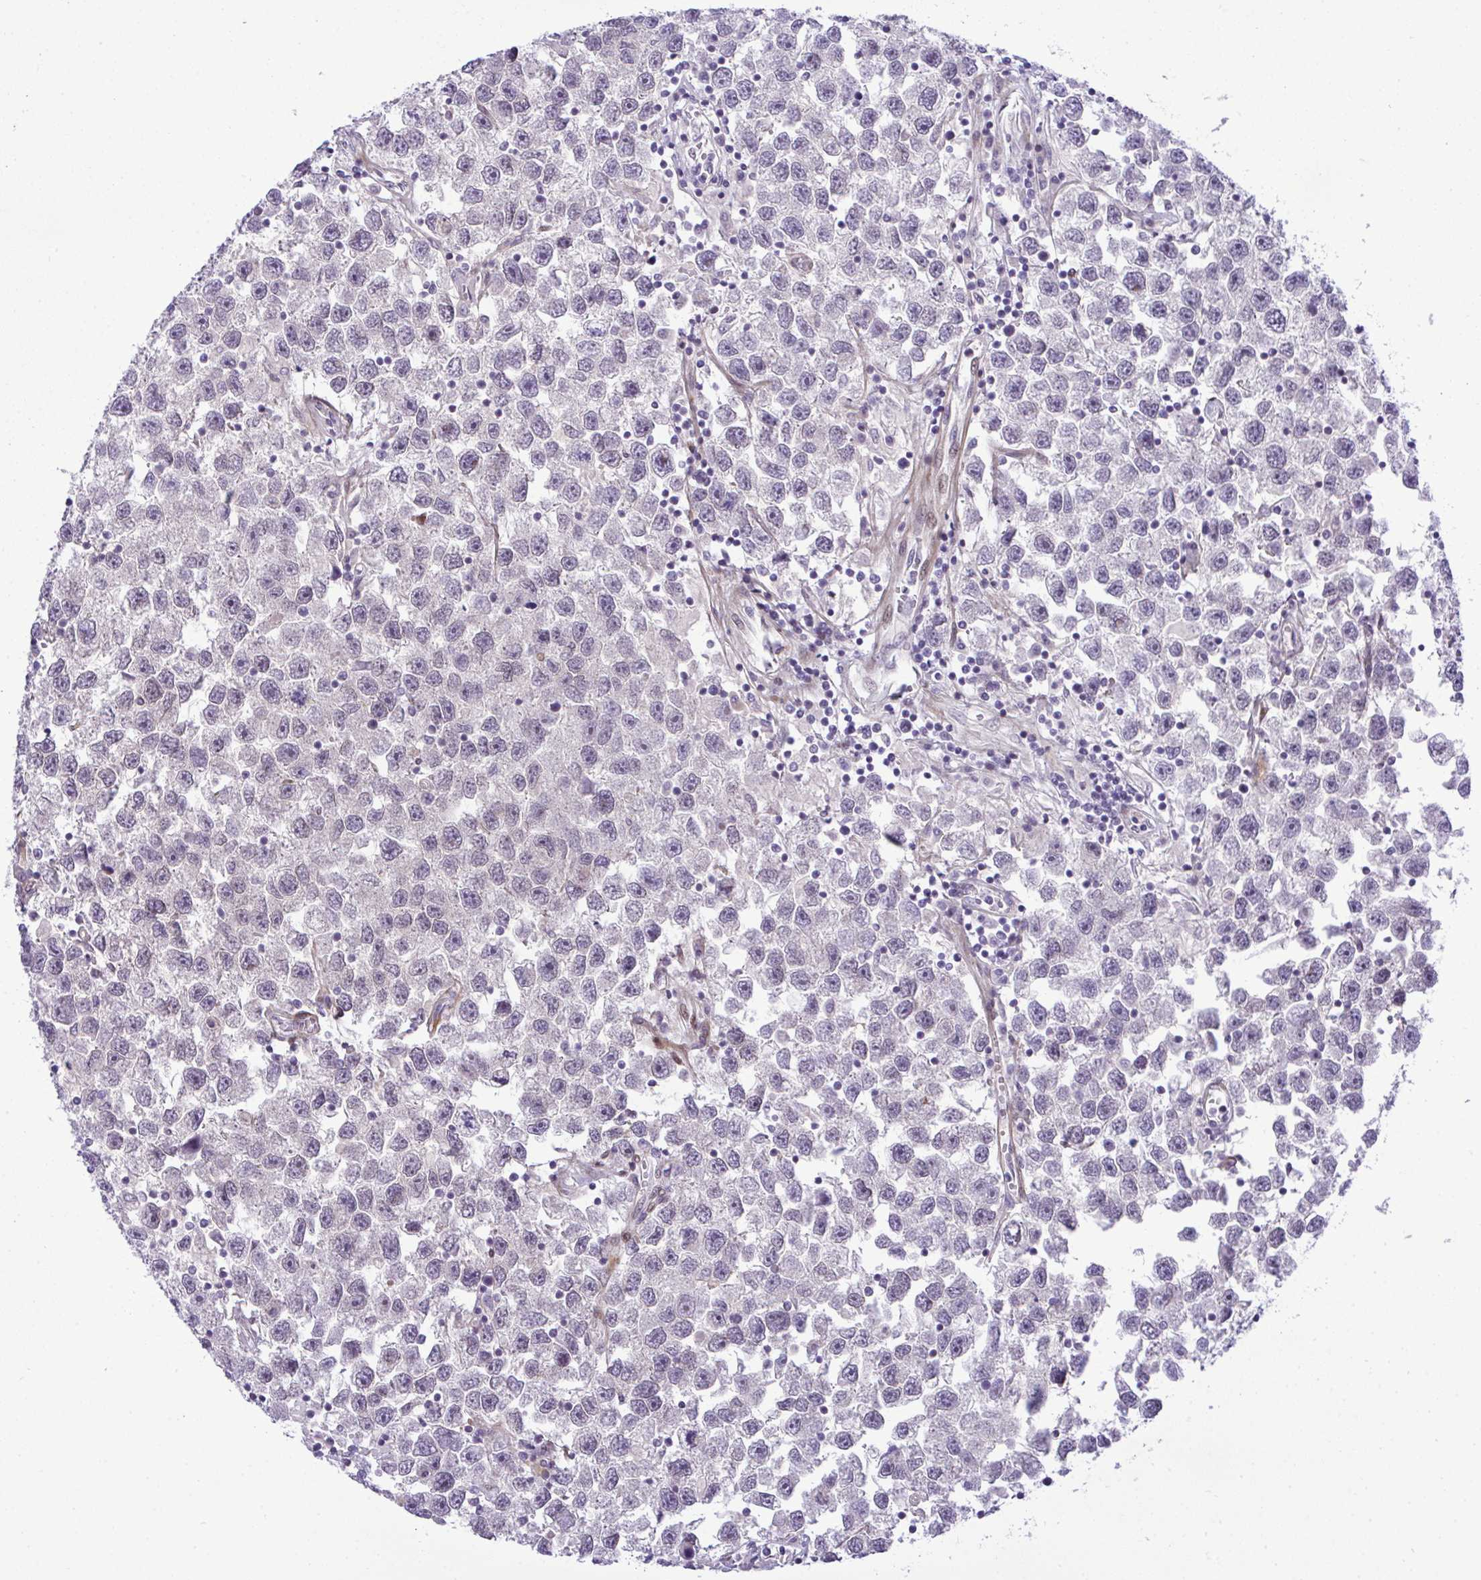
{"staining": {"intensity": "negative", "quantity": "none", "location": "none"}, "tissue": "testis cancer", "cell_type": "Tumor cells", "image_type": "cancer", "snomed": [{"axis": "morphology", "description": "Seminoma, NOS"}, {"axis": "topography", "description": "Testis"}], "caption": "Tumor cells are negative for protein expression in human seminoma (testis).", "gene": "CASTOR2", "patient": {"sex": "male", "age": 26}}